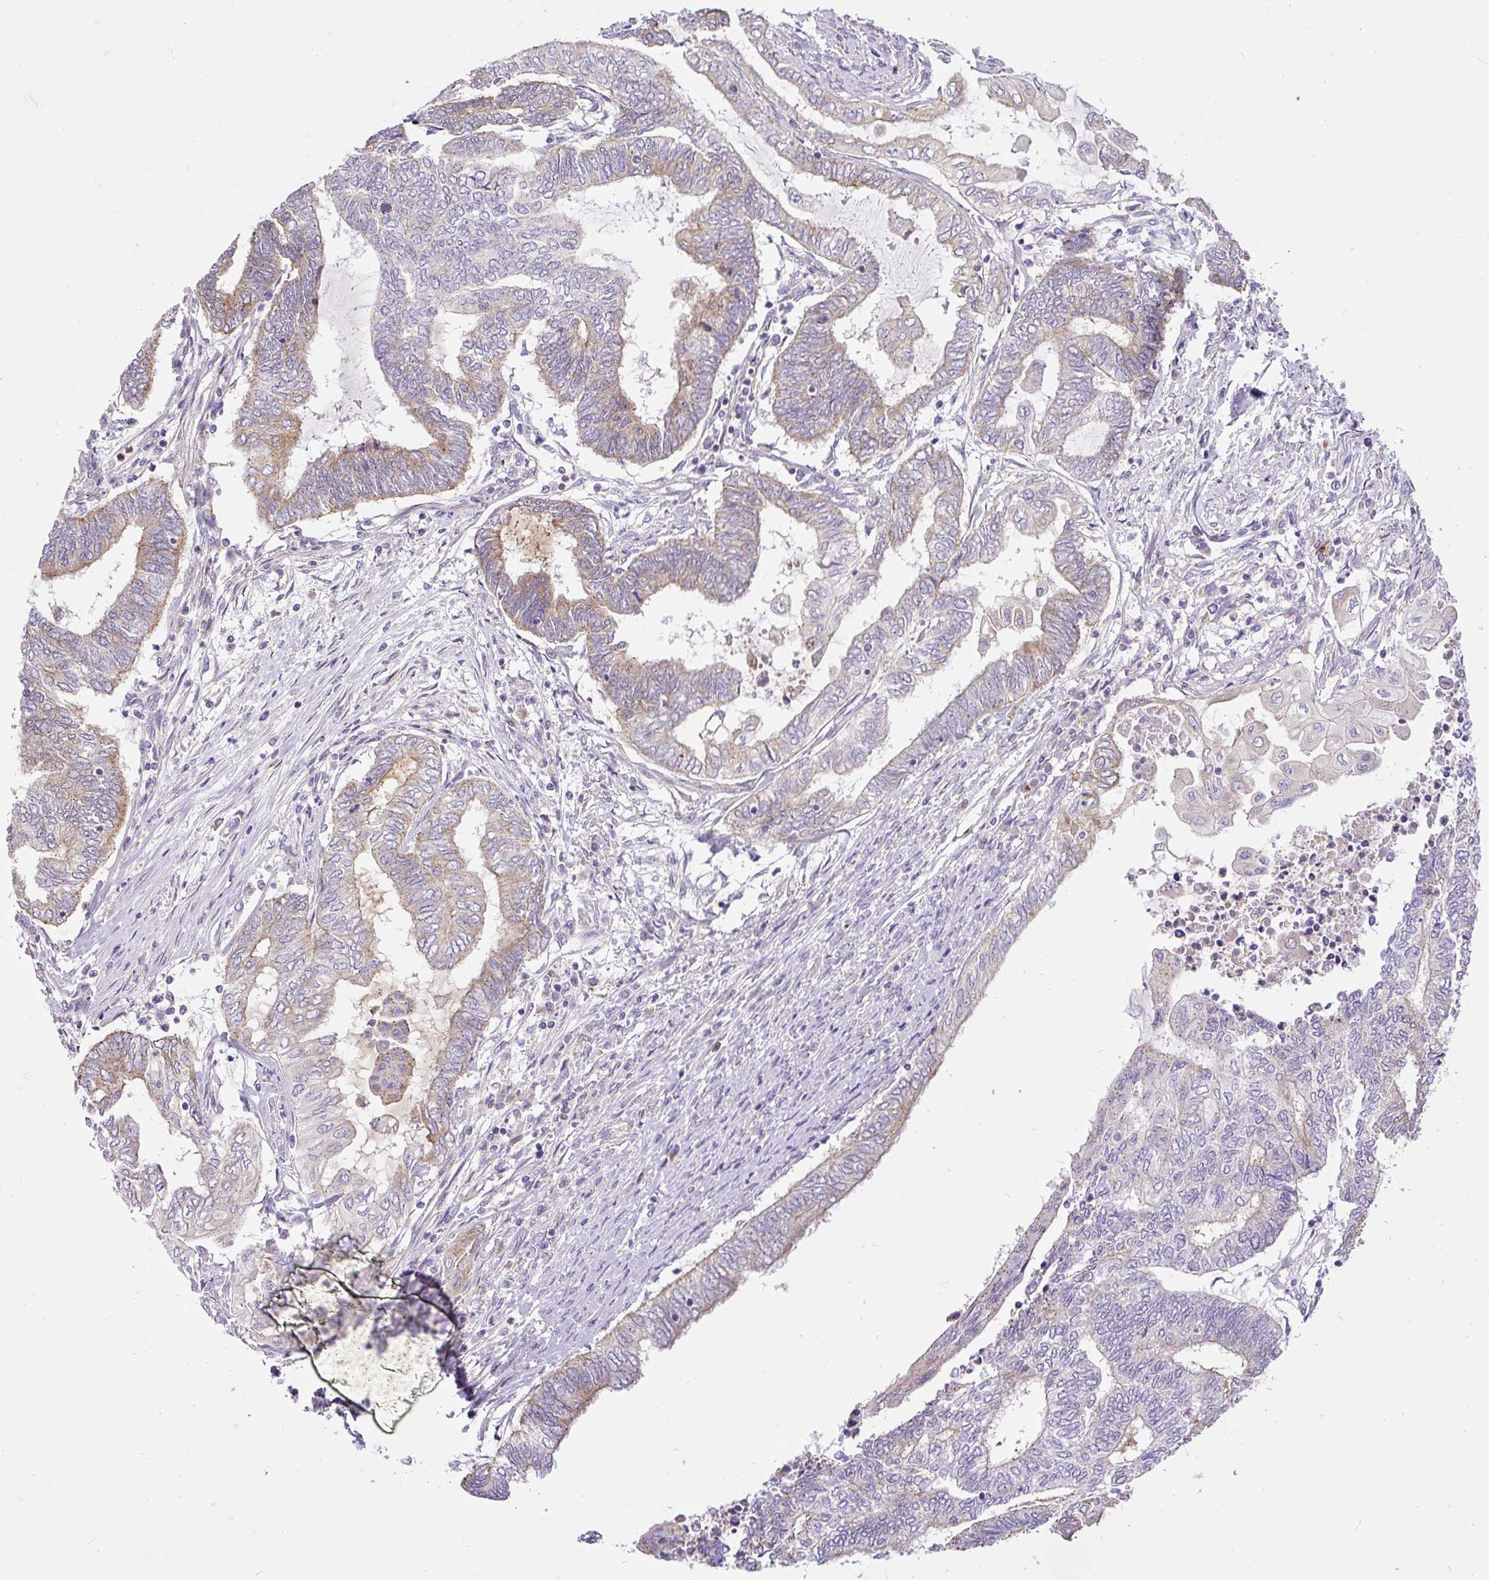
{"staining": {"intensity": "weak", "quantity": "25%-75%", "location": "cytoplasmic/membranous"}, "tissue": "endometrial cancer", "cell_type": "Tumor cells", "image_type": "cancer", "snomed": [{"axis": "morphology", "description": "Adenocarcinoma, NOS"}, {"axis": "topography", "description": "Uterus"}, {"axis": "topography", "description": "Endometrium"}], "caption": "This is an image of immunohistochemistry staining of endometrial cancer (adenocarcinoma), which shows weak staining in the cytoplasmic/membranous of tumor cells.", "gene": "CFAP47", "patient": {"sex": "female", "age": 70}}